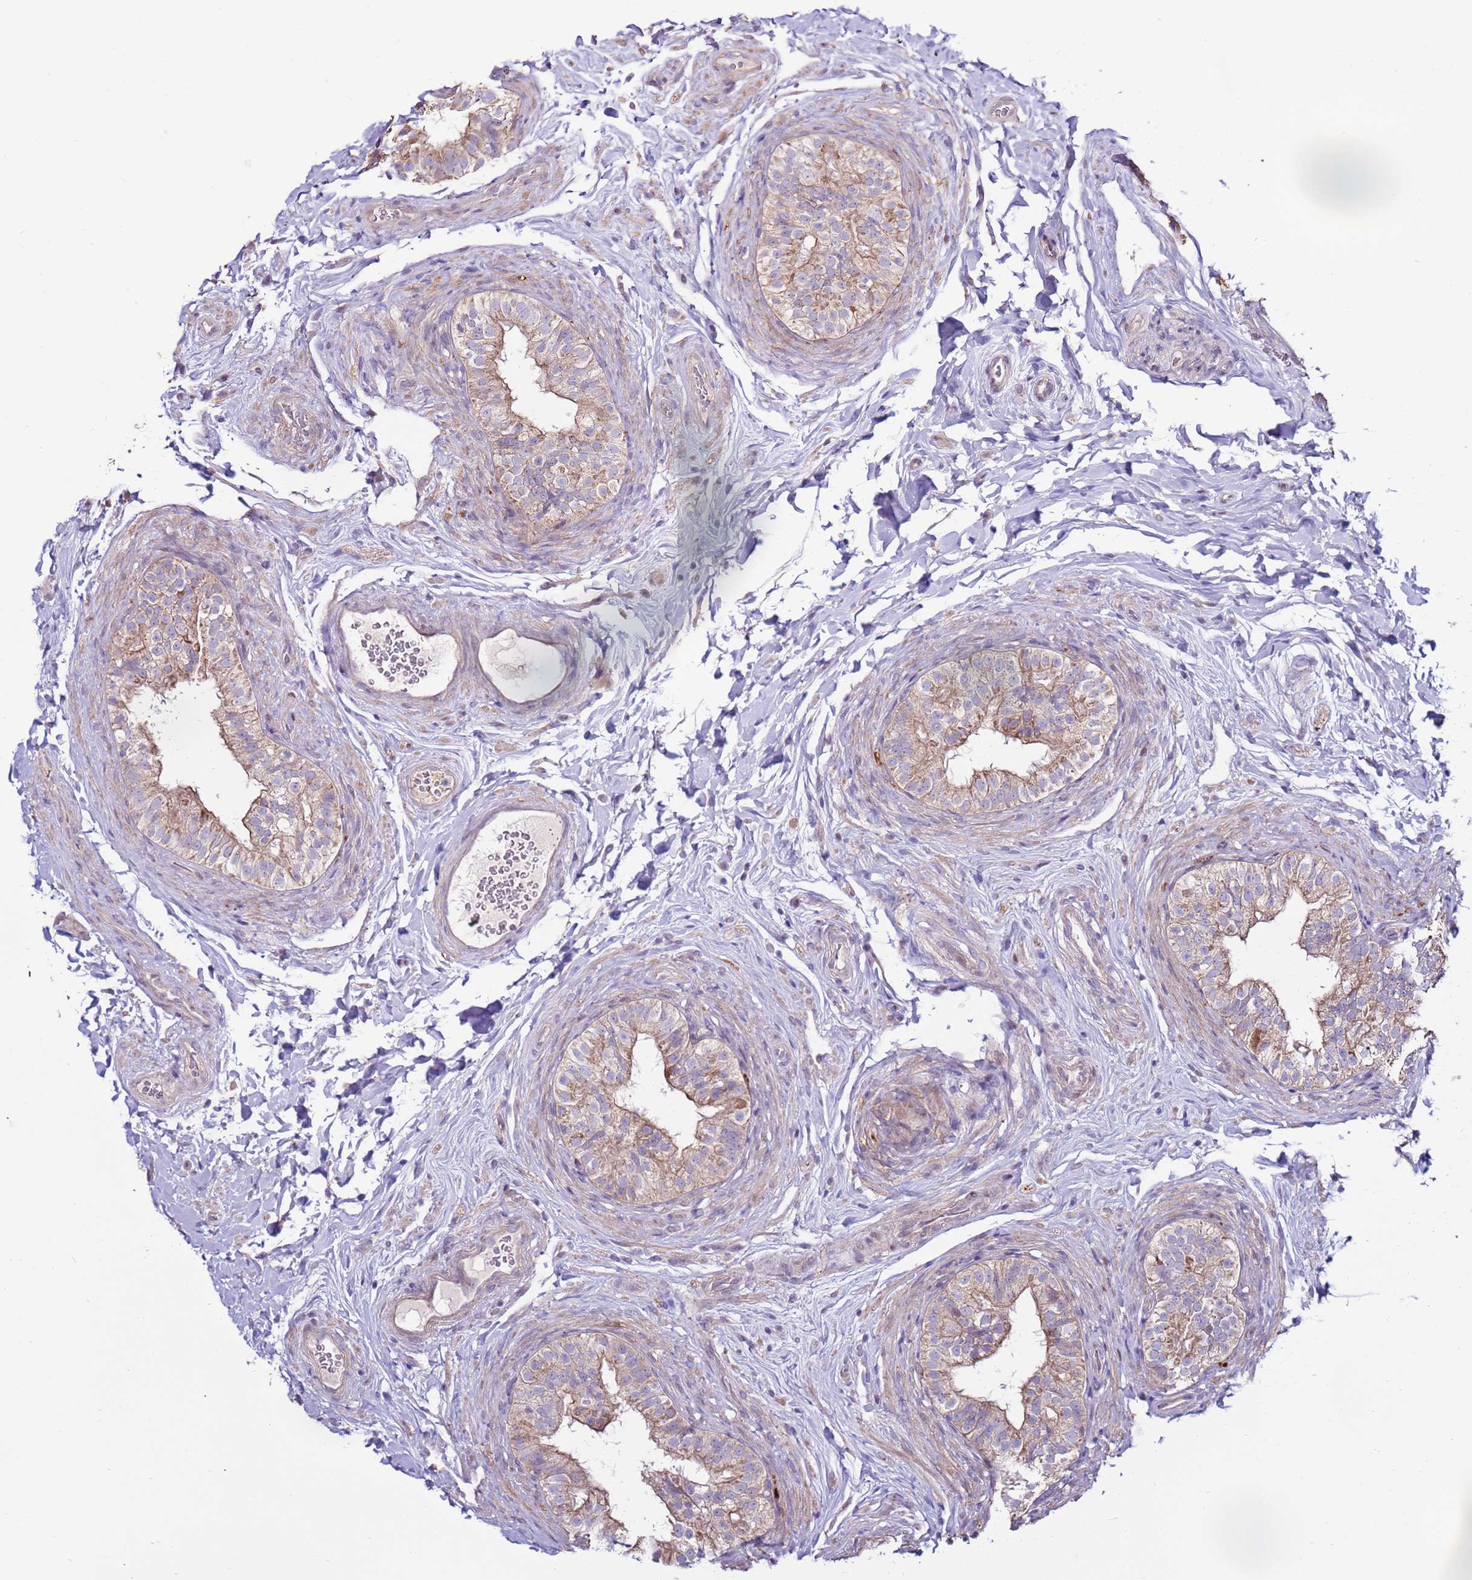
{"staining": {"intensity": "weak", "quantity": "25%-75%", "location": "cytoplasmic/membranous"}, "tissue": "epididymis", "cell_type": "Glandular cells", "image_type": "normal", "snomed": [{"axis": "morphology", "description": "Normal tissue, NOS"}, {"axis": "topography", "description": "Epididymis"}], "caption": "Epididymis was stained to show a protein in brown. There is low levels of weak cytoplasmic/membranous positivity in about 25%-75% of glandular cells. (Stains: DAB in brown, nuclei in blue, Microscopy: brightfield microscopy at high magnification).", "gene": "EVA1B", "patient": {"sex": "male", "age": 49}}